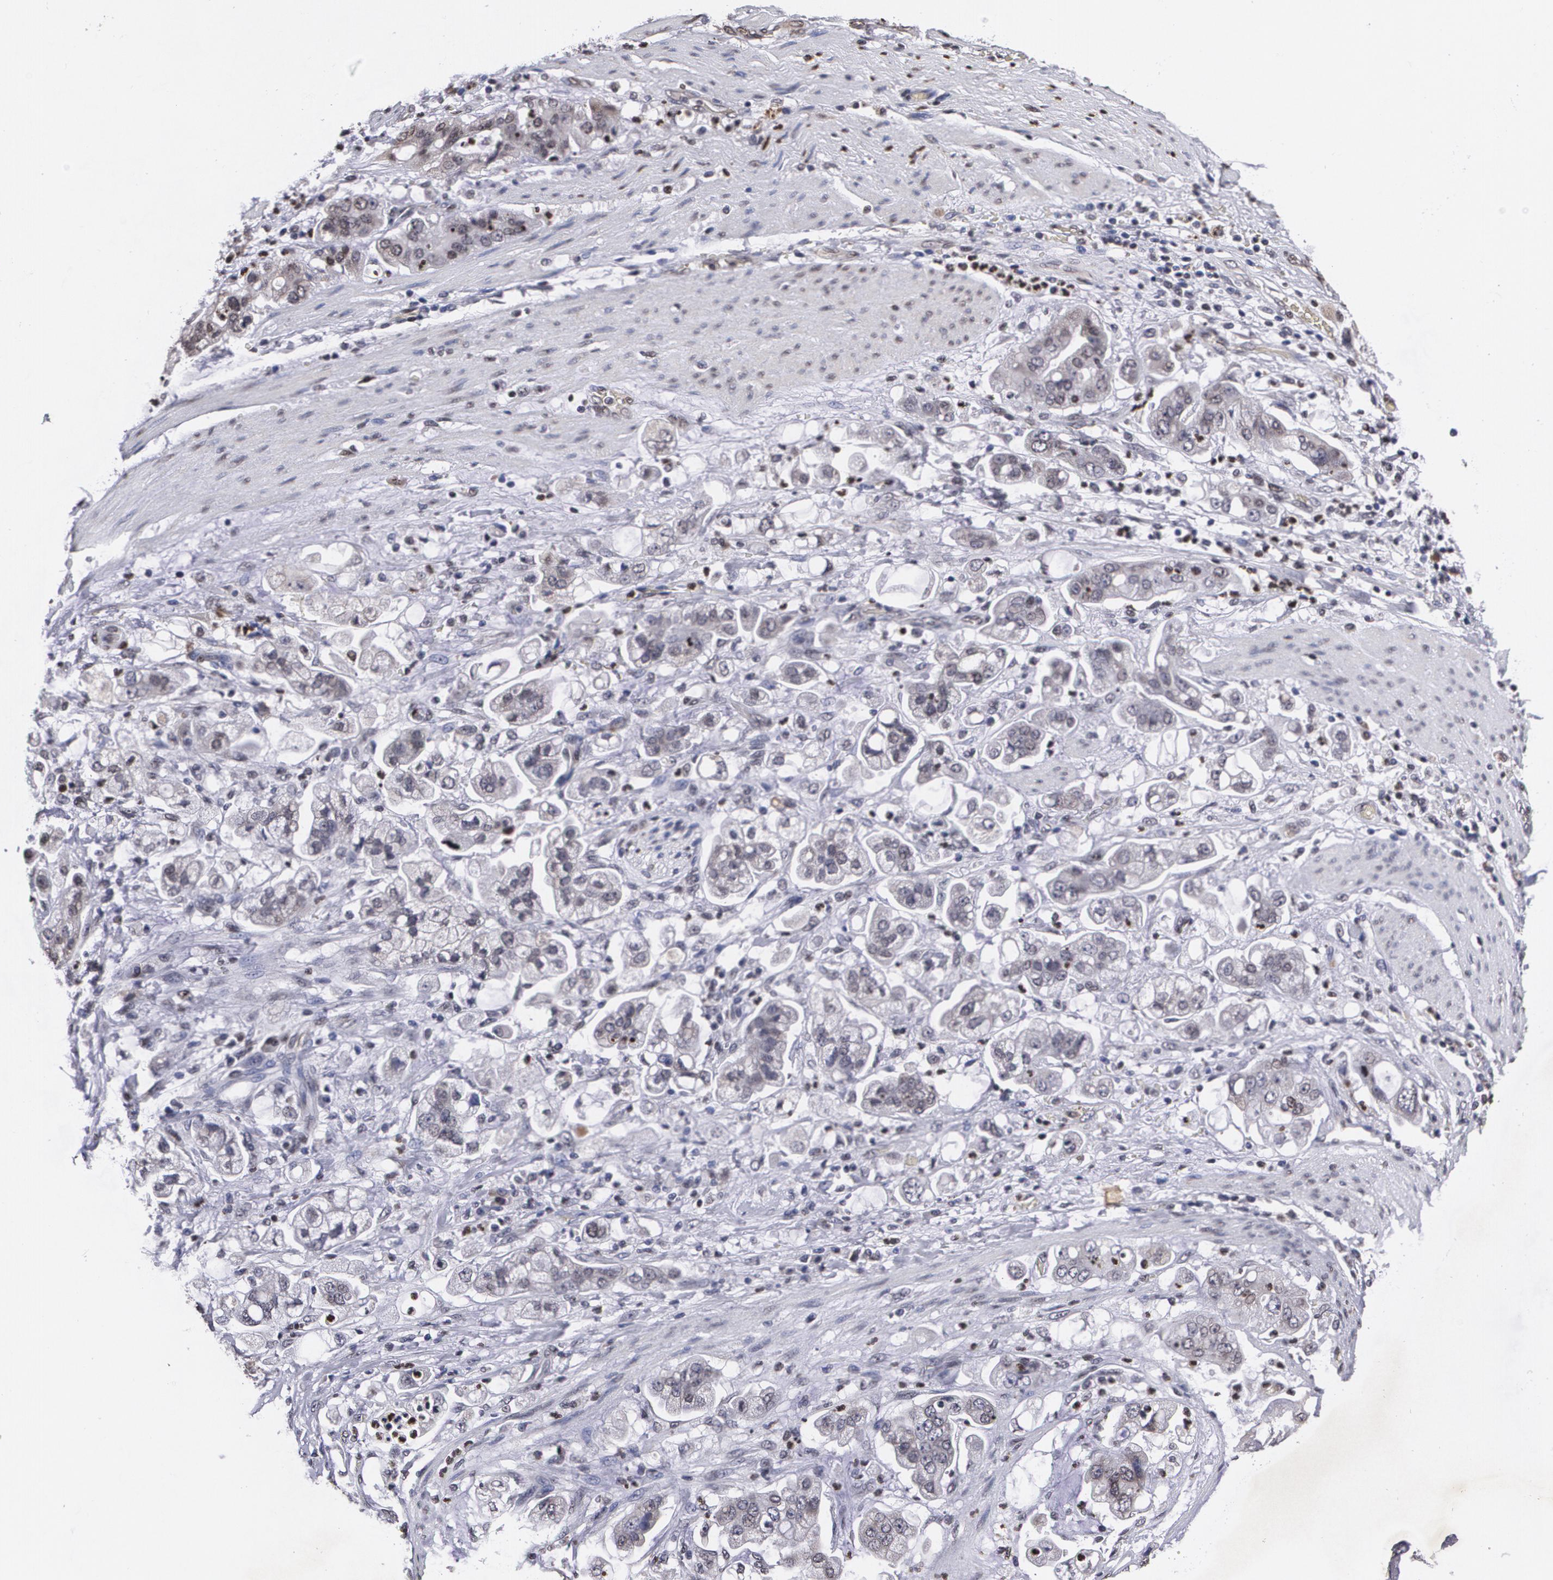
{"staining": {"intensity": "weak", "quantity": "<25%", "location": "cytoplasmic/membranous"}, "tissue": "stomach cancer", "cell_type": "Tumor cells", "image_type": "cancer", "snomed": [{"axis": "morphology", "description": "Adenocarcinoma, NOS"}, {"axis": "topography", "description": "Stomach"}], "caption": "A high-resolution micrograph shows immunohistochemistry (IHC) staining of stomach cancer (adenocarcinoma), which demonstrates no significant staining in tumor cells.", "gene": "MVP", "patient": {"sex": "male", "age": 62}}